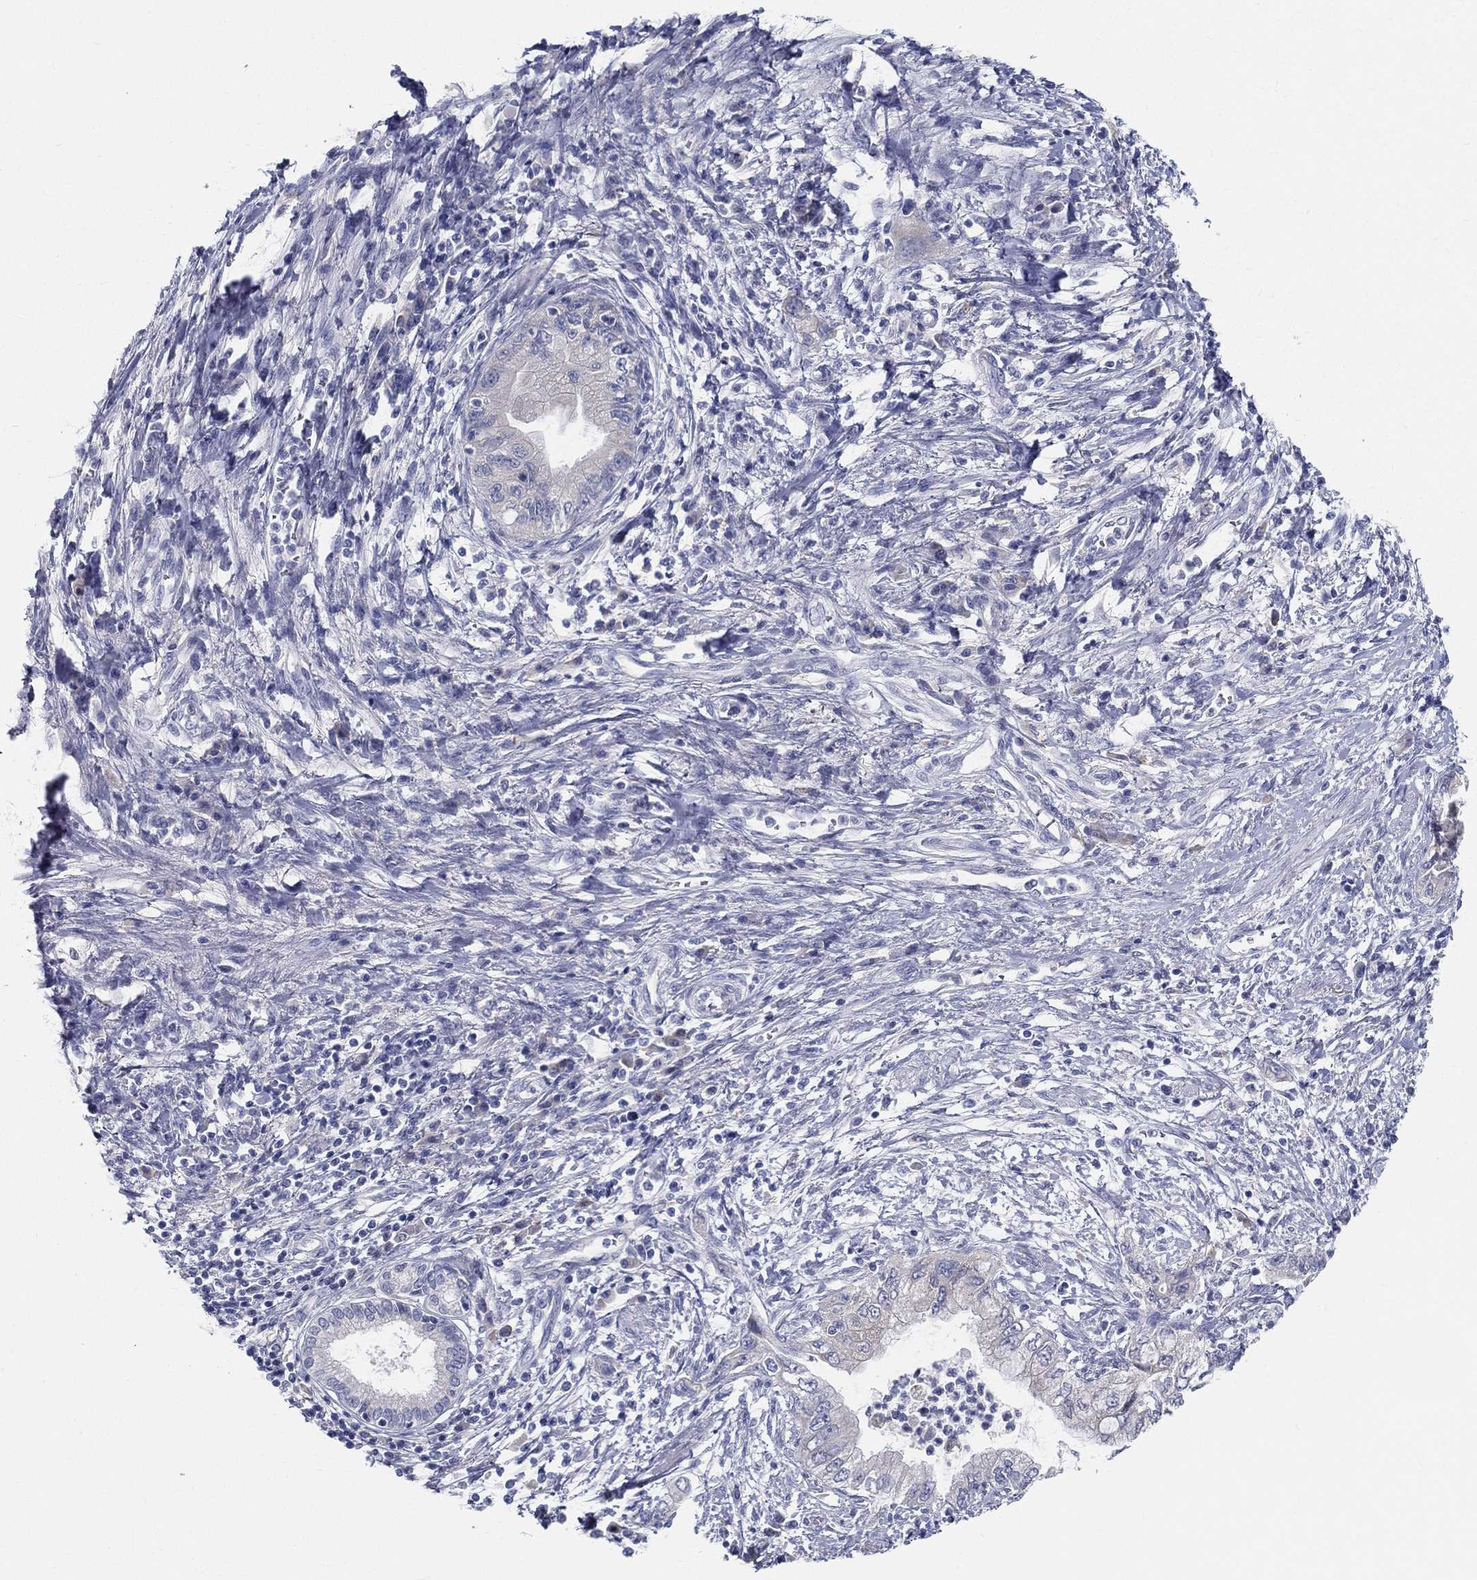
{"staining": {"intensity": "negative", "quantity": "none", "location": "none"}, "tissue": "pancreatic cancer", "cell_type": "Tumor cells", "image_type": "cancer", "snomed": [{"axis": "morphology", "description": "Adenocarcinoma, NOS"}, {"axis": "topography", "description": "Pancreas"}], "caption": "Immunohistochemistry (IHC) micrograph of neoplastic tissue: human pancreatic cancer stained with DAB (3,3'-diaminobenzidine) exhibits no significant protein positivity in tumor cells. (DAB immunohistochemistry with hematoxylin counter stain).", "gene": "STS", "patient": {"sex": "female", "age": 73}}